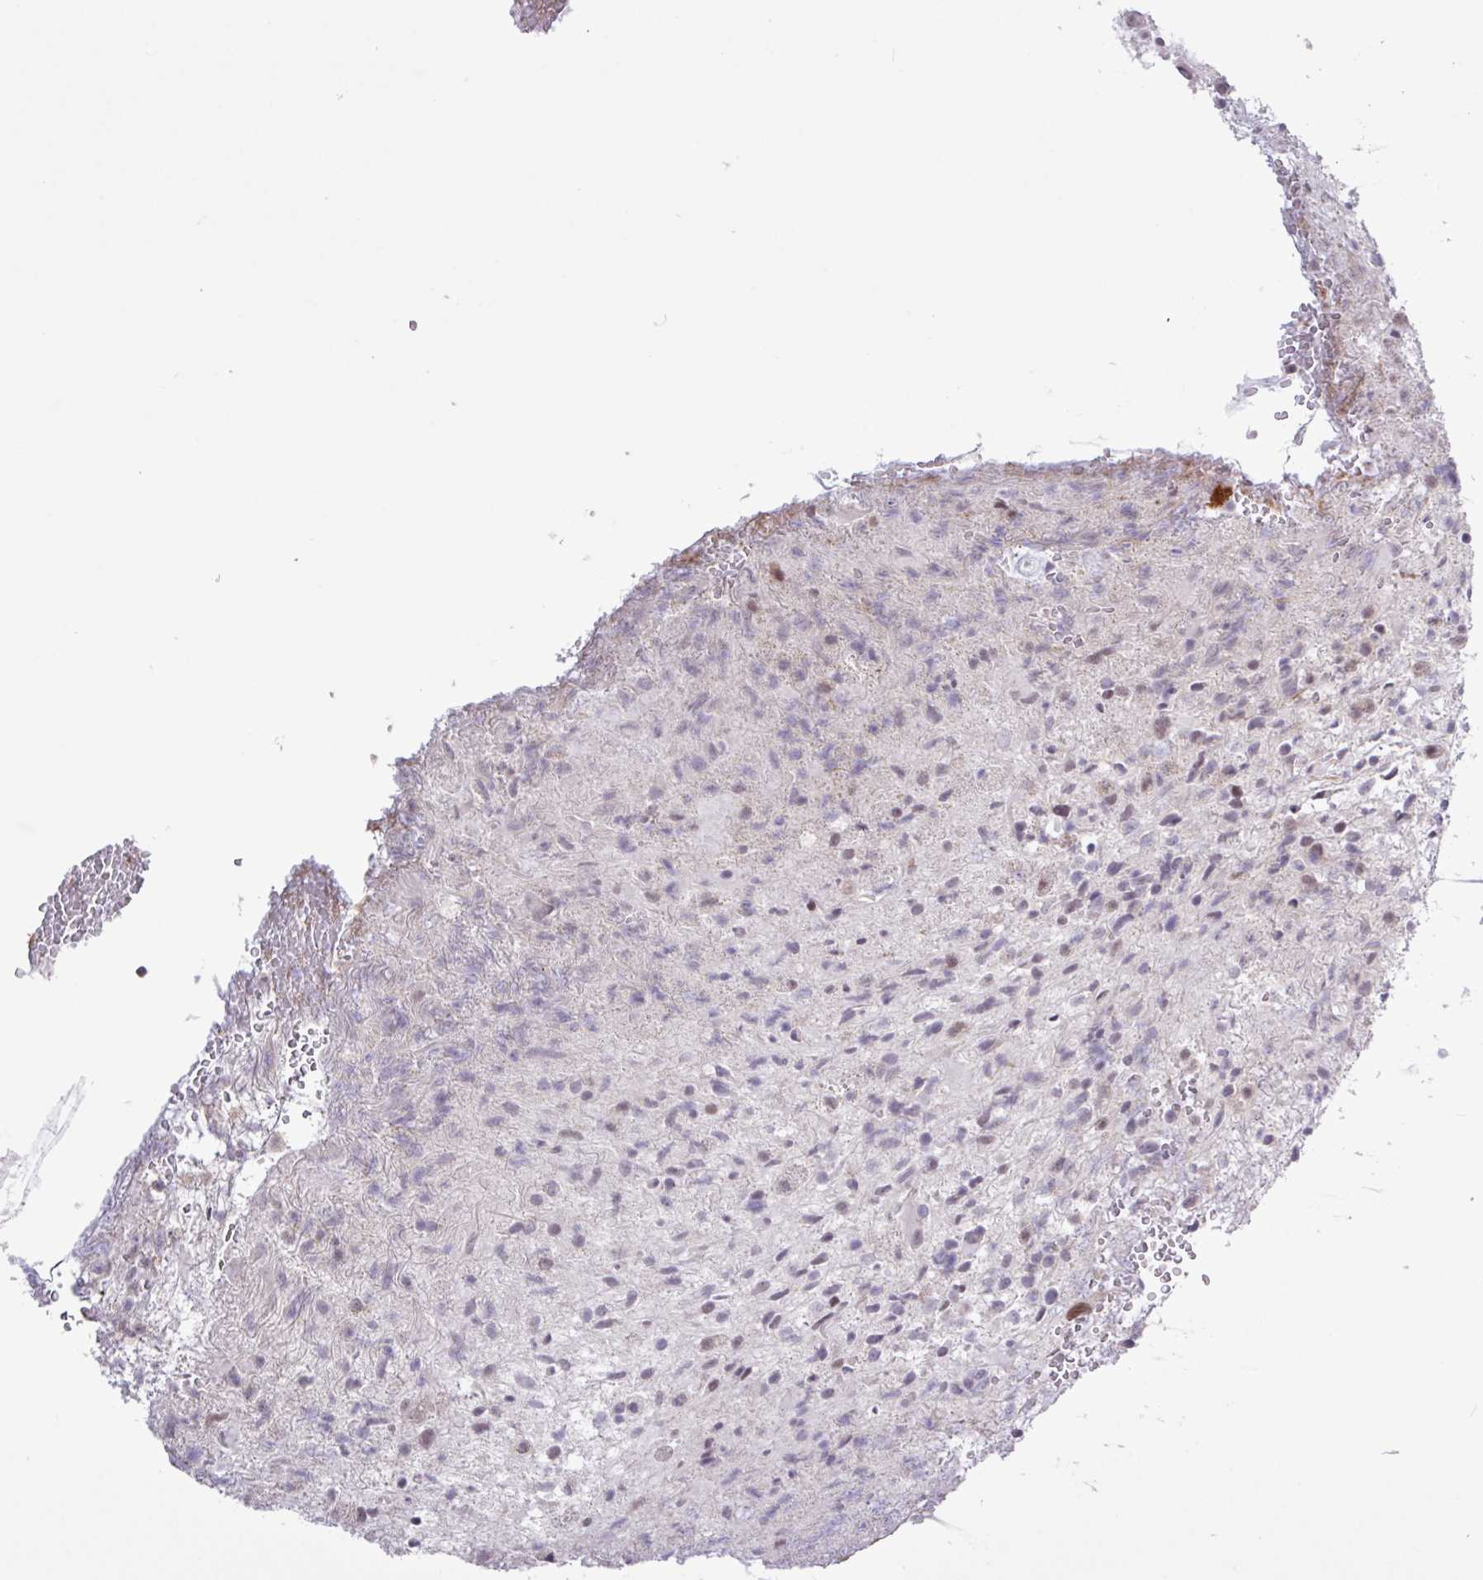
{"staining": {"intensity": "moderate", "quantity": "<25%", "location": "nuclear"}, "tissue": "glioma", "cell_type": "Tumor cells", "image_type": "cancer", "snomed": [{"axis": "morphology", "description": "Glioma, malignant, High grade"}, {"axis": "topography", "description": "Brain"}], "caption": "An IHC micrograph of neoplastic tissue is shown. Protein staining in brown highlights moderate nuclear positivity in glioma within tumor cells.", "gene": "RTL3", "patient": {"sex": "male", "age": 56}}